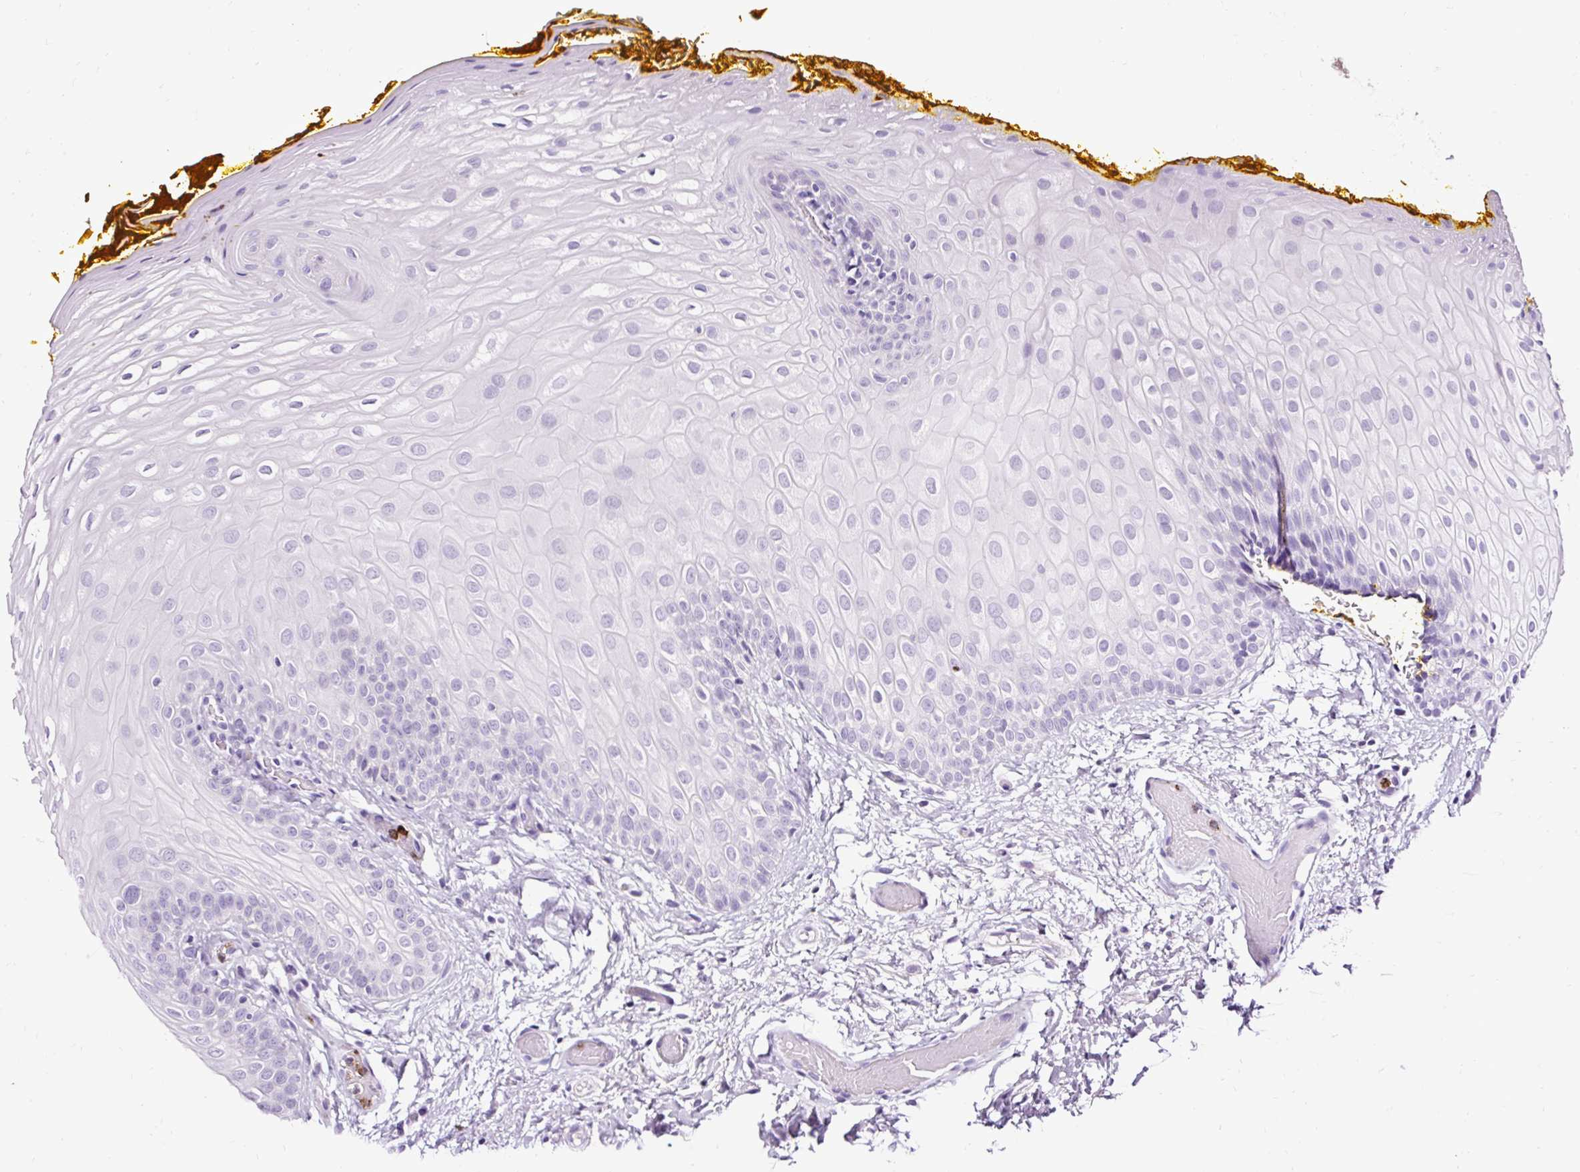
{"staining": {"intensity": "negative", "quantity": "none", "location": "none"}, "tissue": "oral mucosa", "cell_type": "Squamous epithelial cells", "image_type": "normal", "snomed": [{"axis": "morphology", "description": "Normal tissue, NOS"}, {"axis": "topography", "description": "Oral tissue"}, {"axis": "topography", "description": "Tounge, NOS"}], "caption": "The micrograph exhibits no significant staining in squamous epithelial cells of oral mucosa.", "gene": "SLC7A8", "patient": {"sex": "female", "age": 60}}